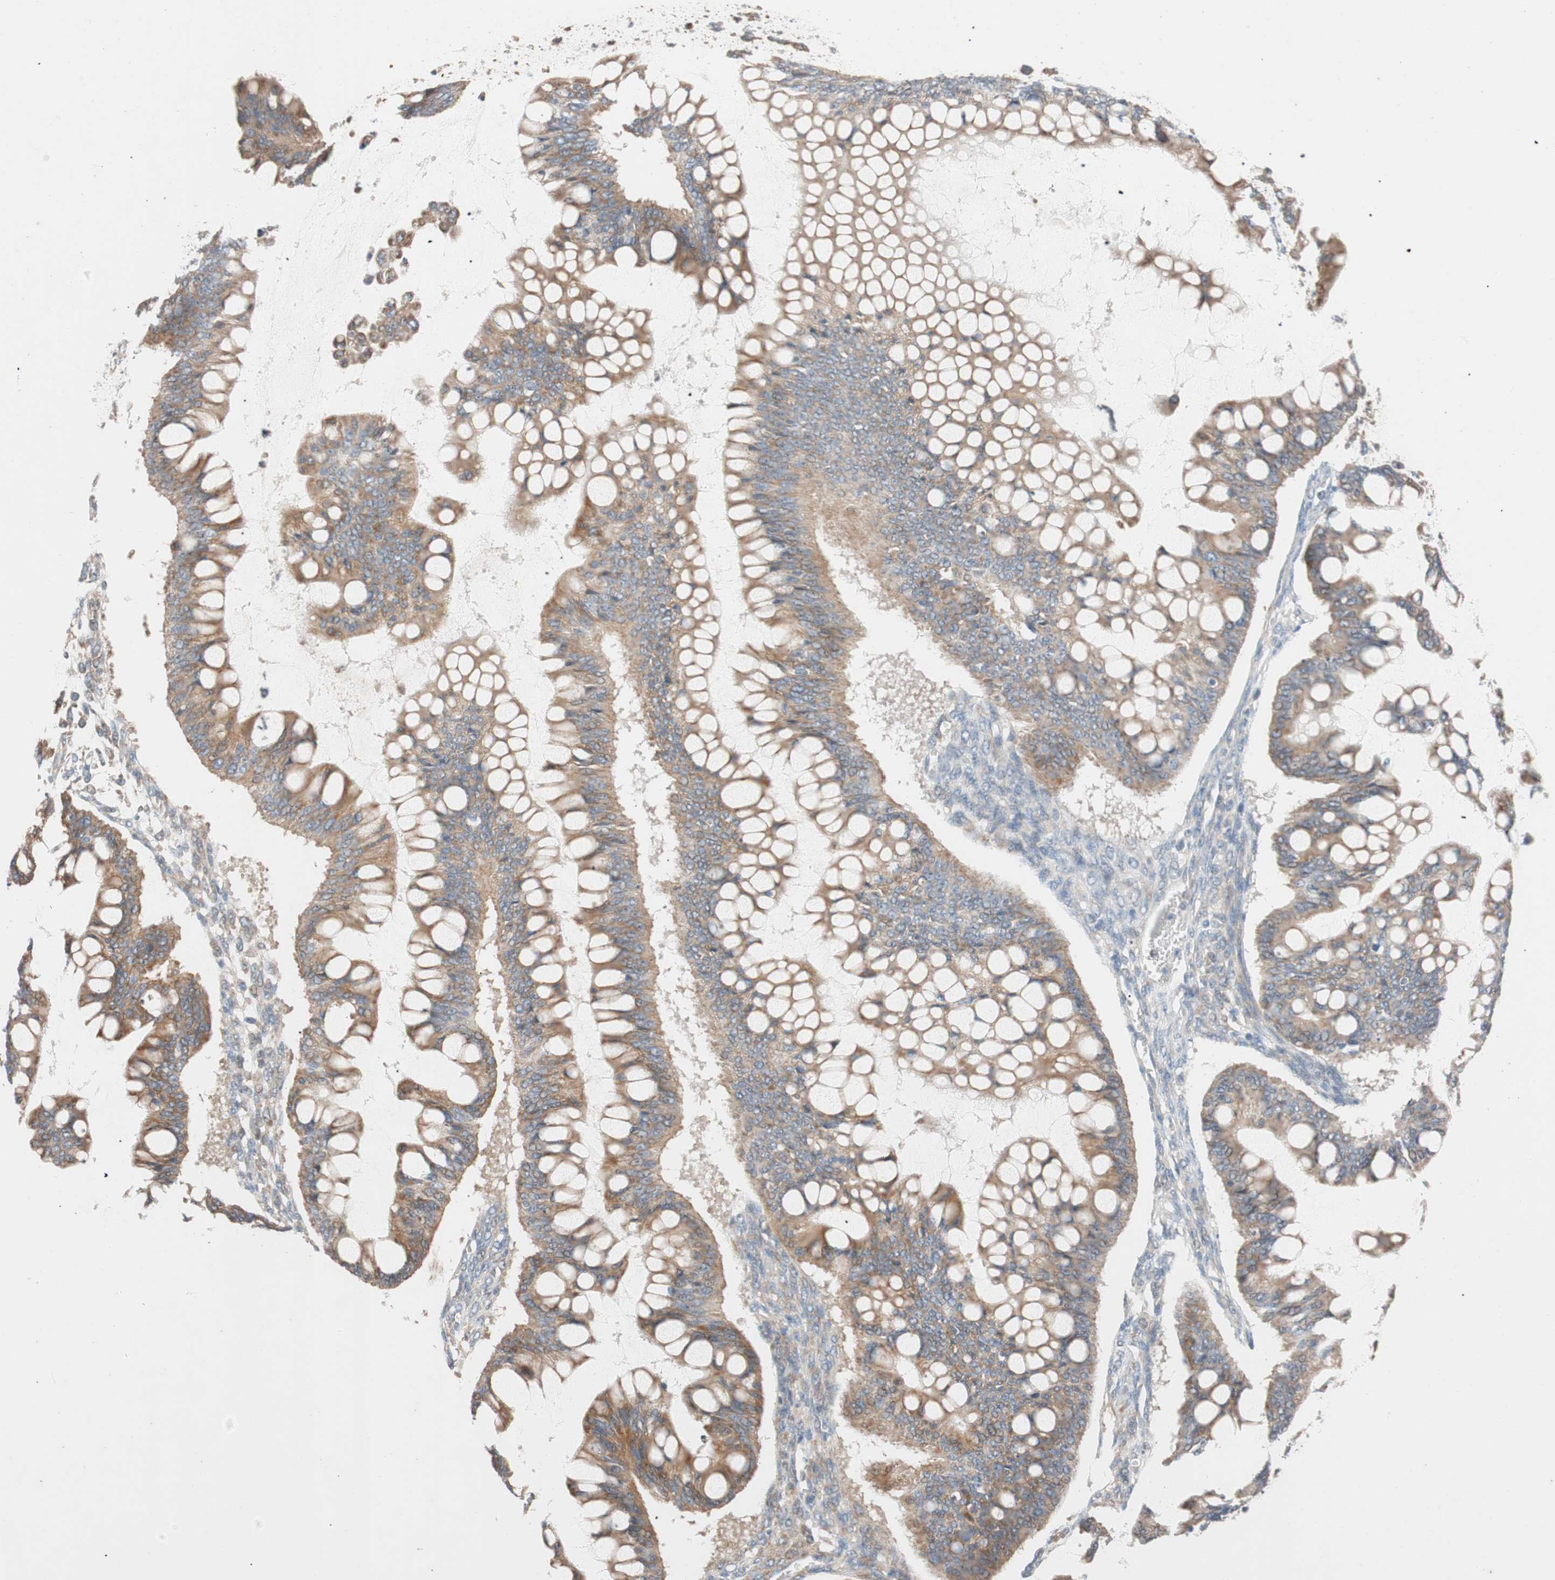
{"staining": {"intensity": "moderate", "quantity": ">75%", "location": "cytoplasmic/membranous"}, "tissue": "ovarian cancer", "cell_type": "Tumor cells", "image_type": "cancer", "snomed": [{"axis": "morphology", "description": "Cystadenocarcinoma, mucinous, NOS"}, {"axis": "topography", "description": "Ovary"}], "caption": "Moderate cytoplasmic/membranous expression for a protein is appreciated in approximately >75% of tumor cells of ovarian cancer (mucinous cystadenocarcinoma) using immunohistochemistry (IHC).", "gene": "FAAH", "patient": {"sex": "female", "age": 73}}